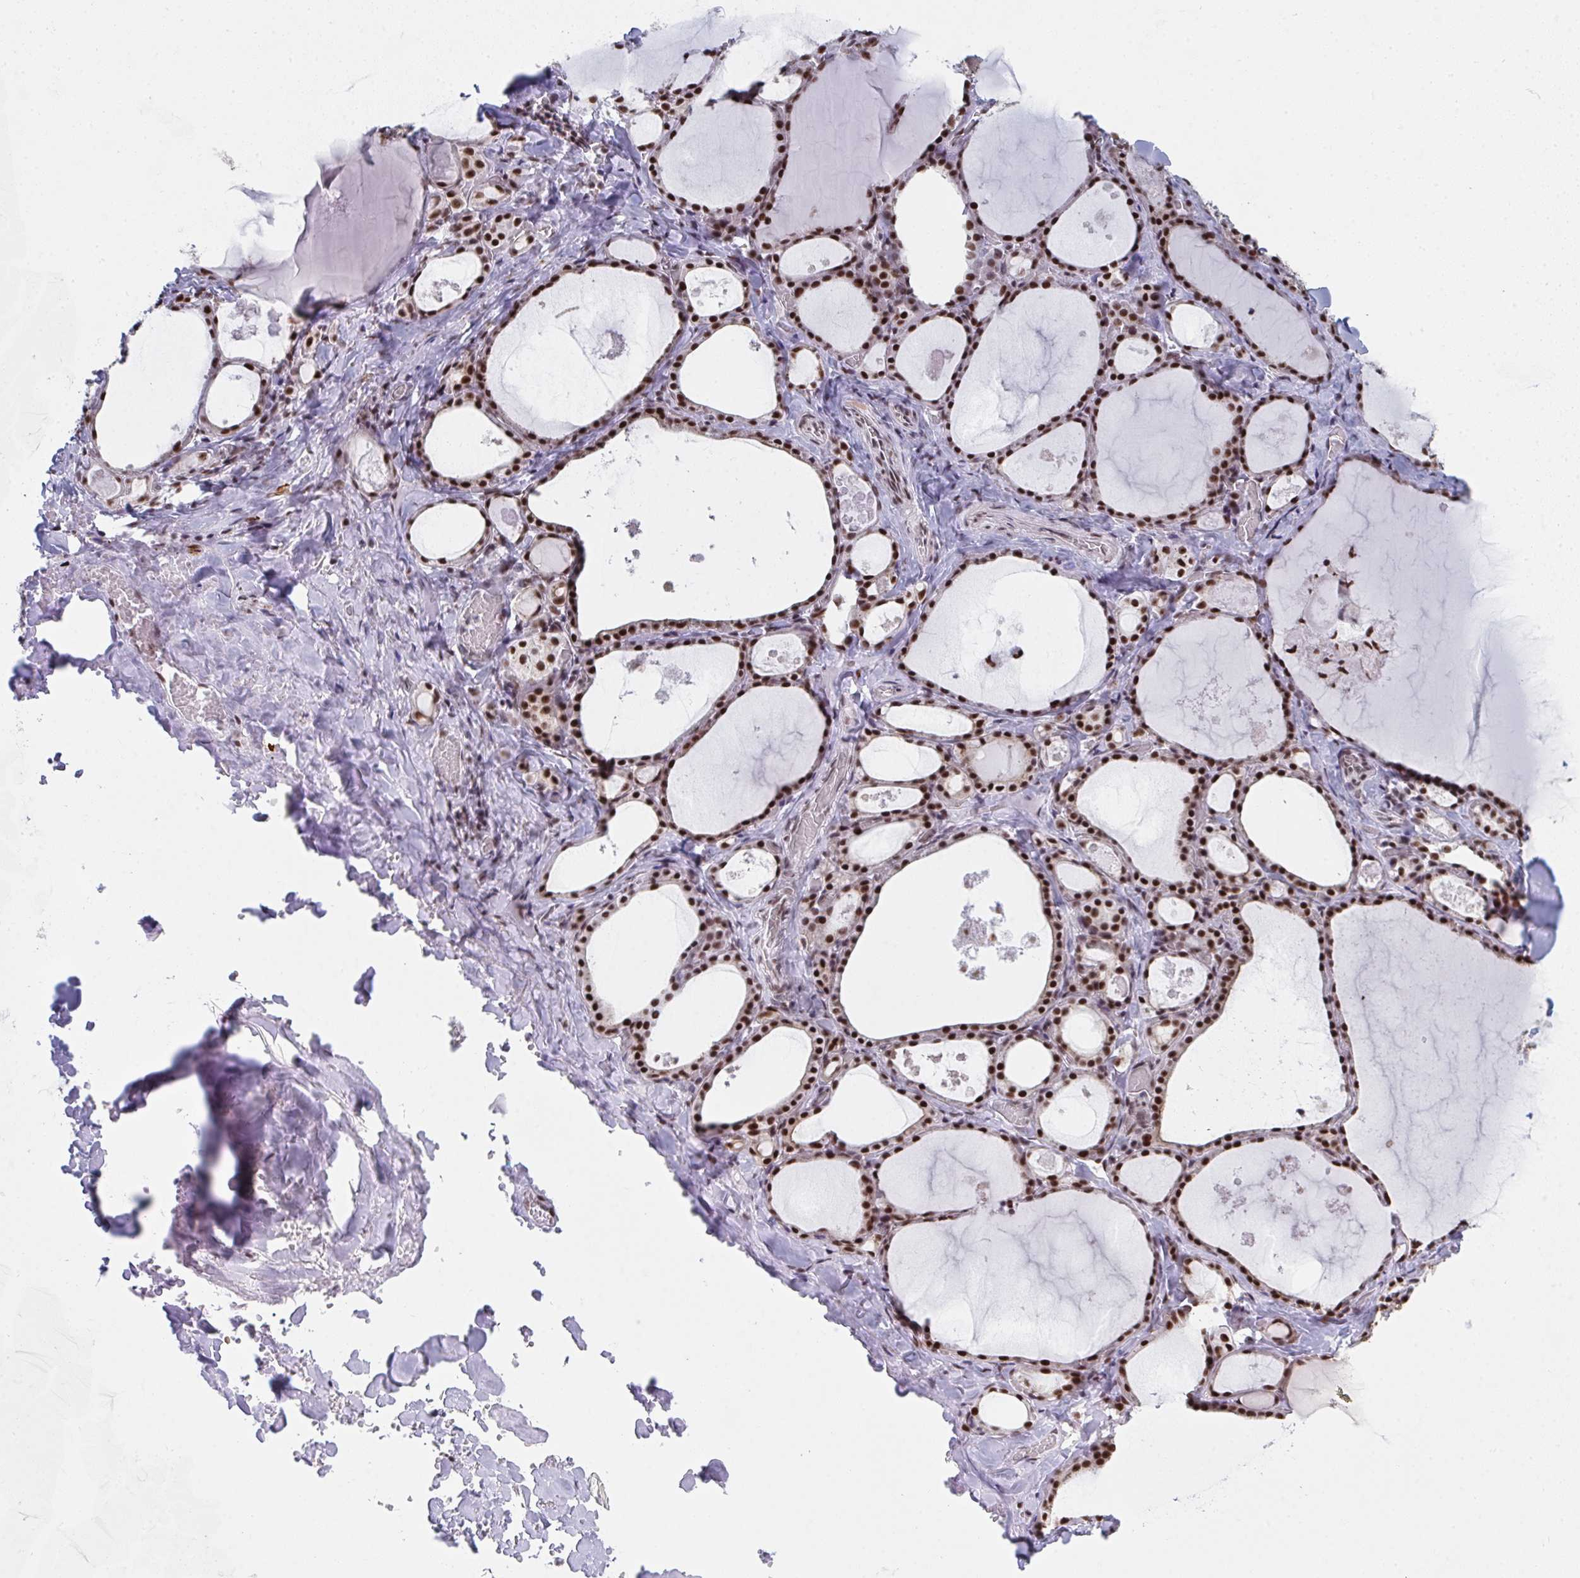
{"staining": {"intensity": "strong", "quantity": ">75%", "location": "nuclear"}, "tissue": "thyroid gland", "cell_type": "Glandular cells", "image_type": "normal", "snomed": [{"axis": "morphology", "description": "Normal tissue, NOS"}, {"axis": "topography", "description": "Thyroid gland"}], "caption": "Glandular cells reveal high levels of strong nuclear positivity in approximately >75% of cells in benign thyroid gland.", "gene": "SNRNP70", "patient": {"sex": "male", "age": 56}}